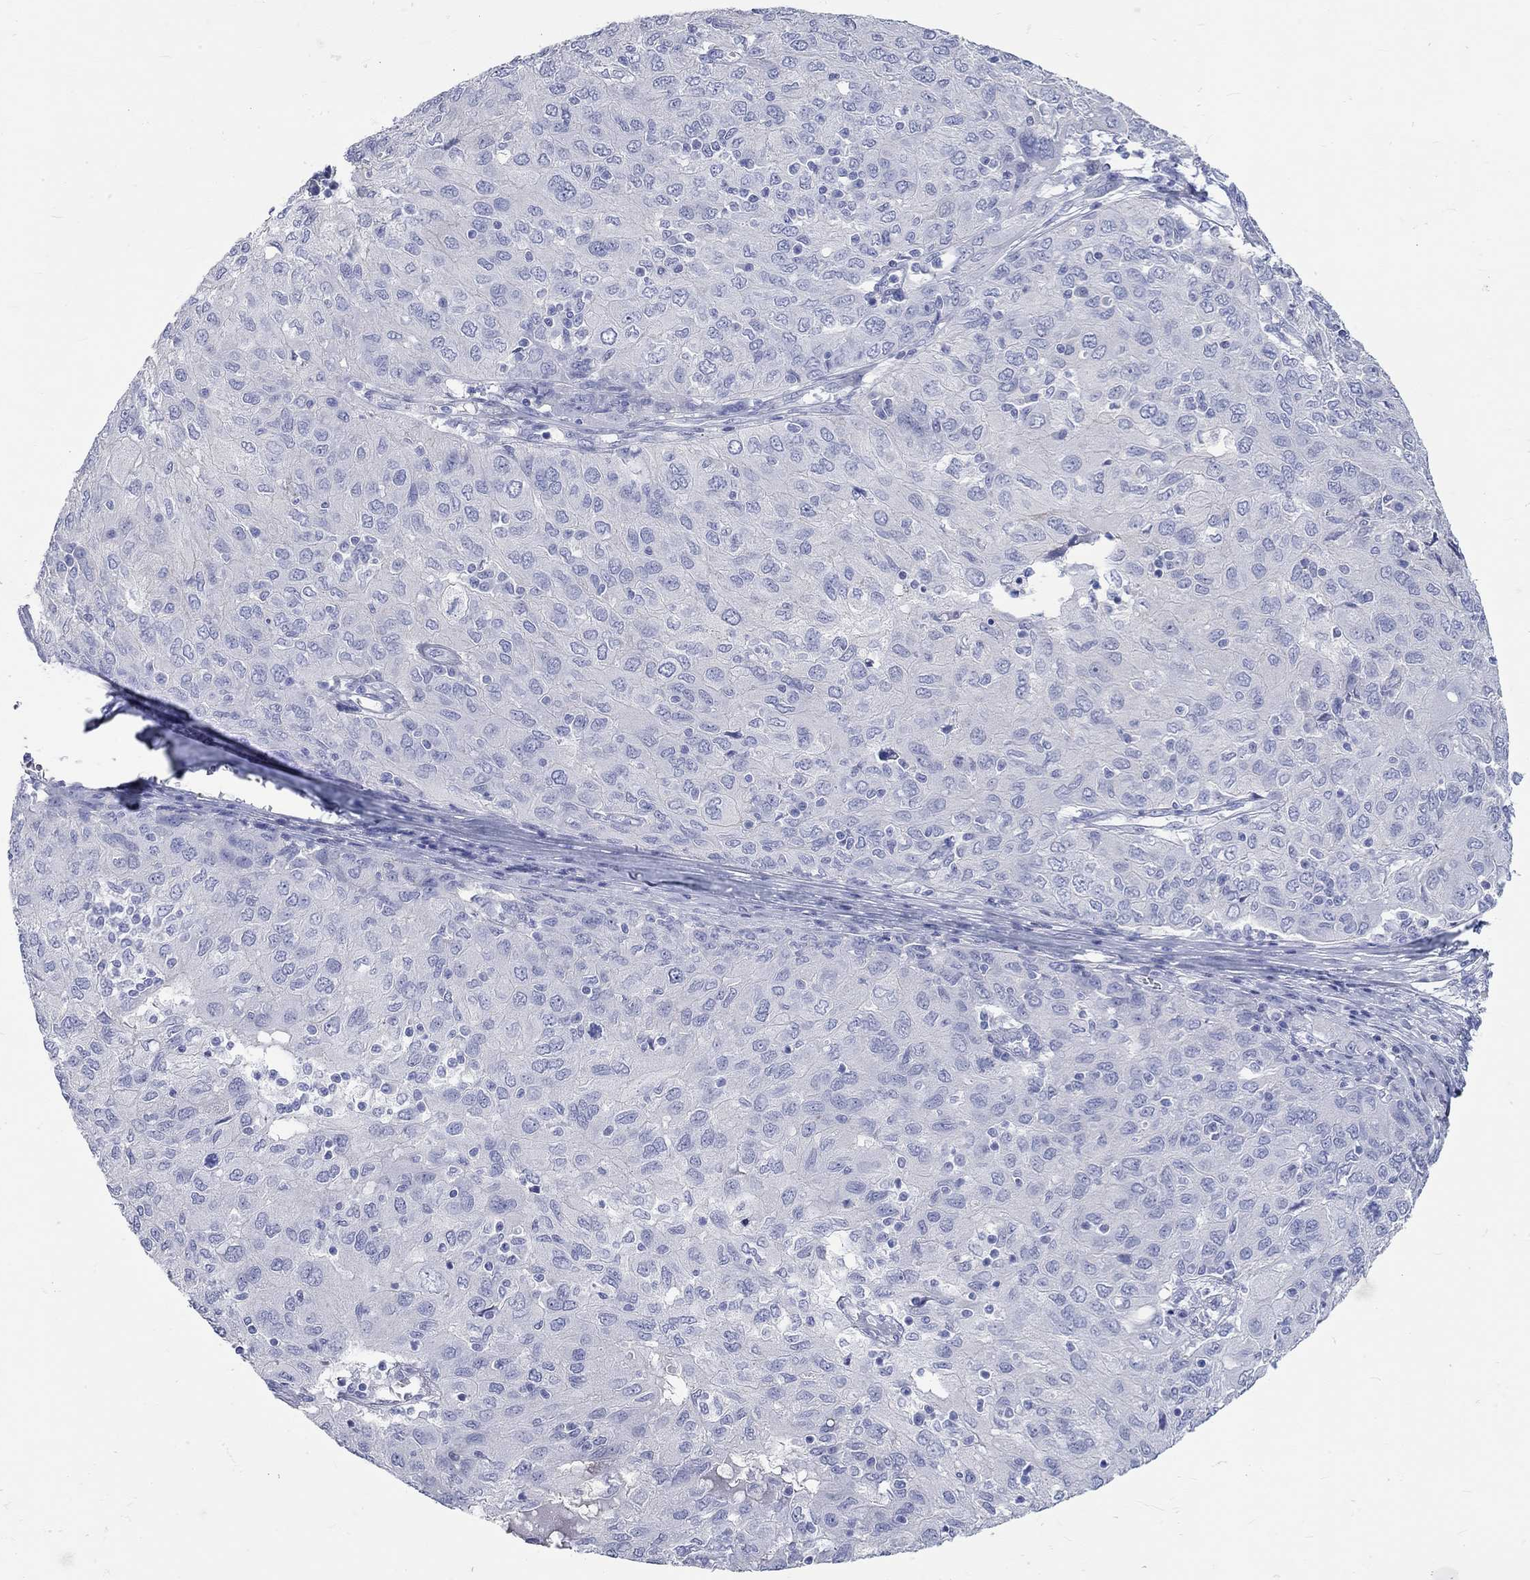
{"staining": {"intensity": "negative", "quantity": "none", "location": "none"}, "tissue": "ovarian cancer", "cell_type": "Tumor cells", "image_type": "cancer", "snomed": [{"axis": "morphology", "description": "Carcinoma, endometroid"}, {"axis": "topography", "description": "Ovary"}], "caption": "Human ovarian cancer stained for a protein using immunohistochemistry (IHC) demonstrates no expression in tumor cells.", "gene": "SPATA9", "patient": {"sex": "female", "age": 50}}